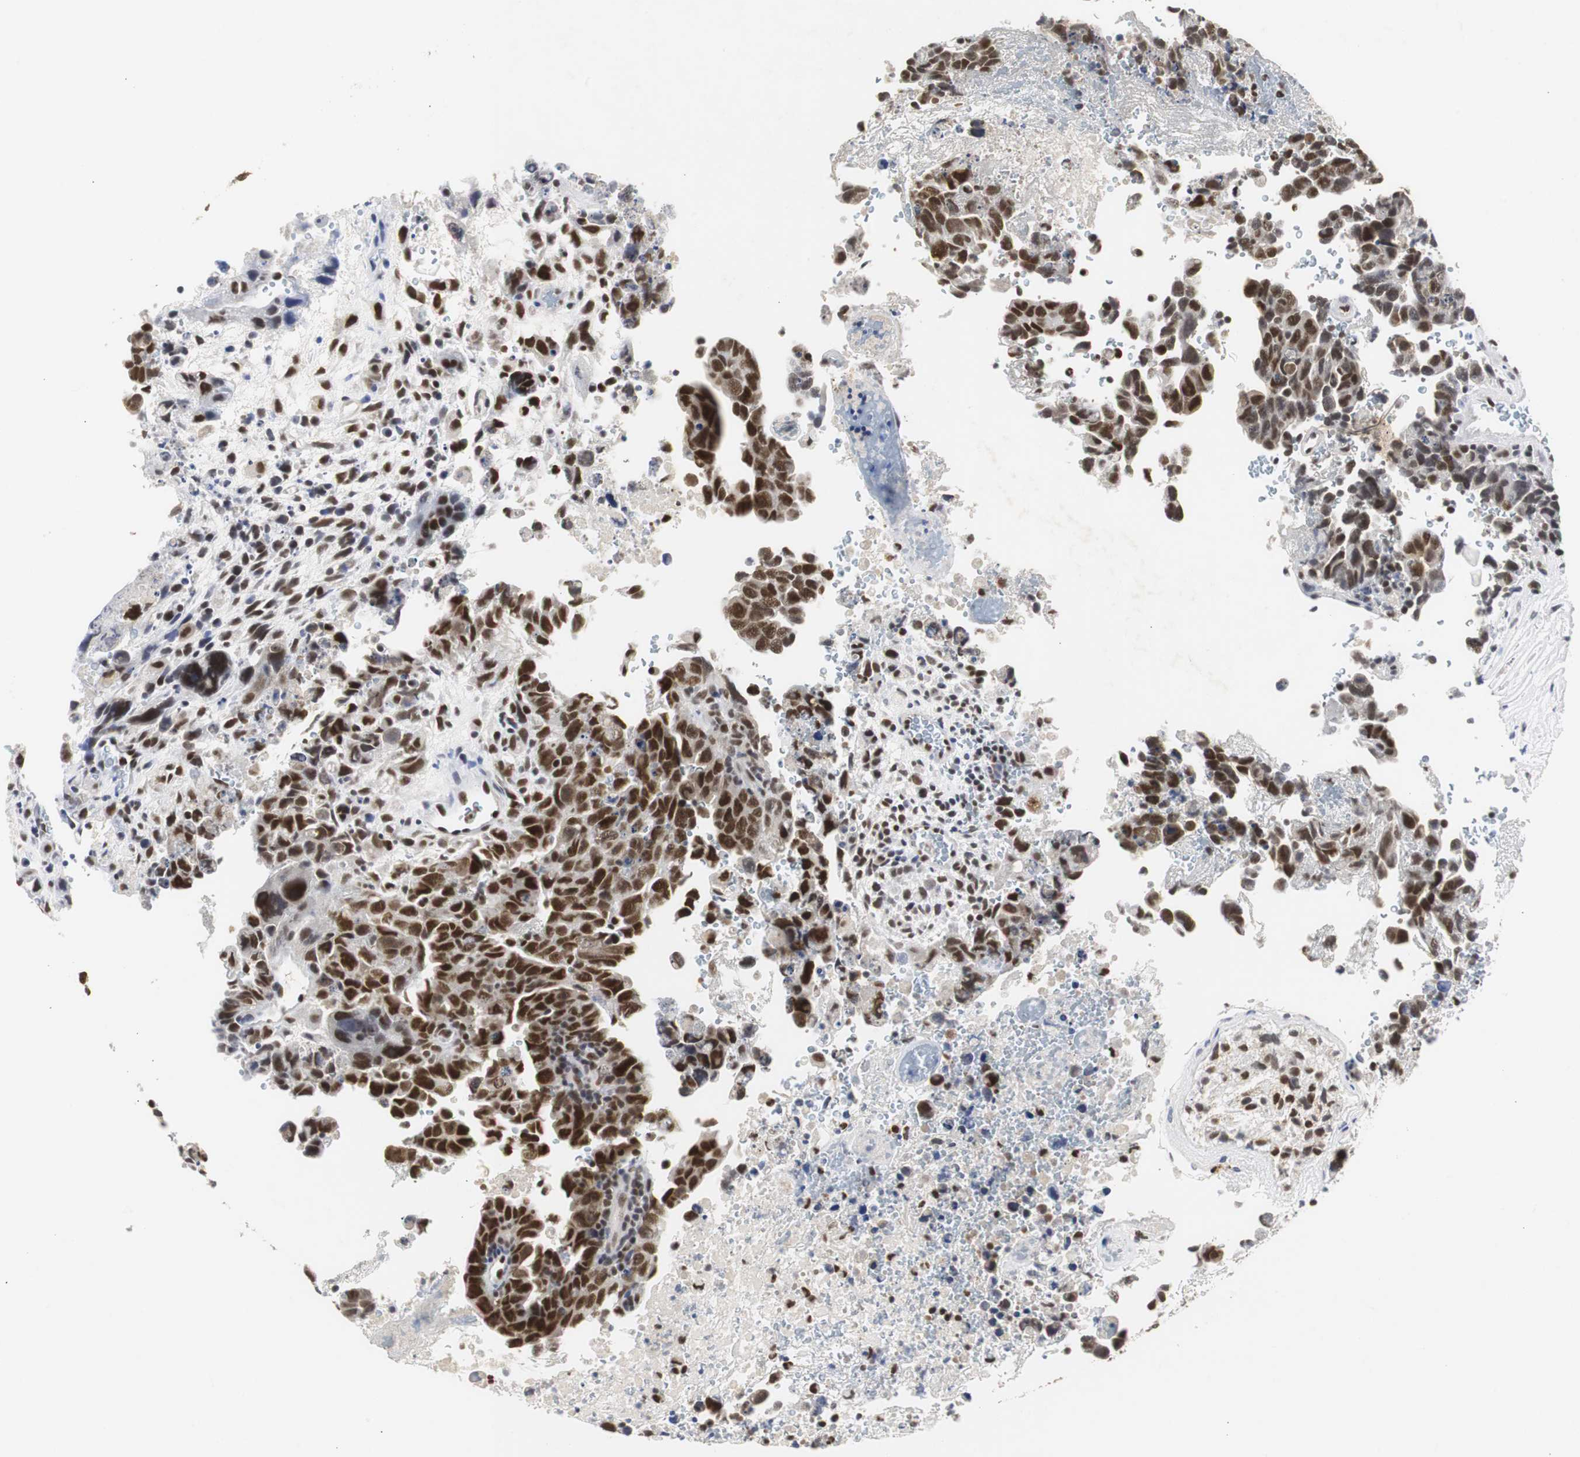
{"staining": {"intensity": "strong", "quantity": ">75%", "location": "nuclear"}, "tissue": "testis cancer", "cell_type": "Tumor cells", "image_type": "cancer", "snomed": [{"axis": "morphology", "description": "Carcinoma, Embryonal, NOS"}, {"axis": "topography", "description": "Testis"}], "caption": "Protein expression analysis of human testis embryonal carcinoma reveals strong nuclear expression in approximately >75% of tumor cells.", "gene": "ZFC3H1", "patient": {"sex": "male", "age": 28}}